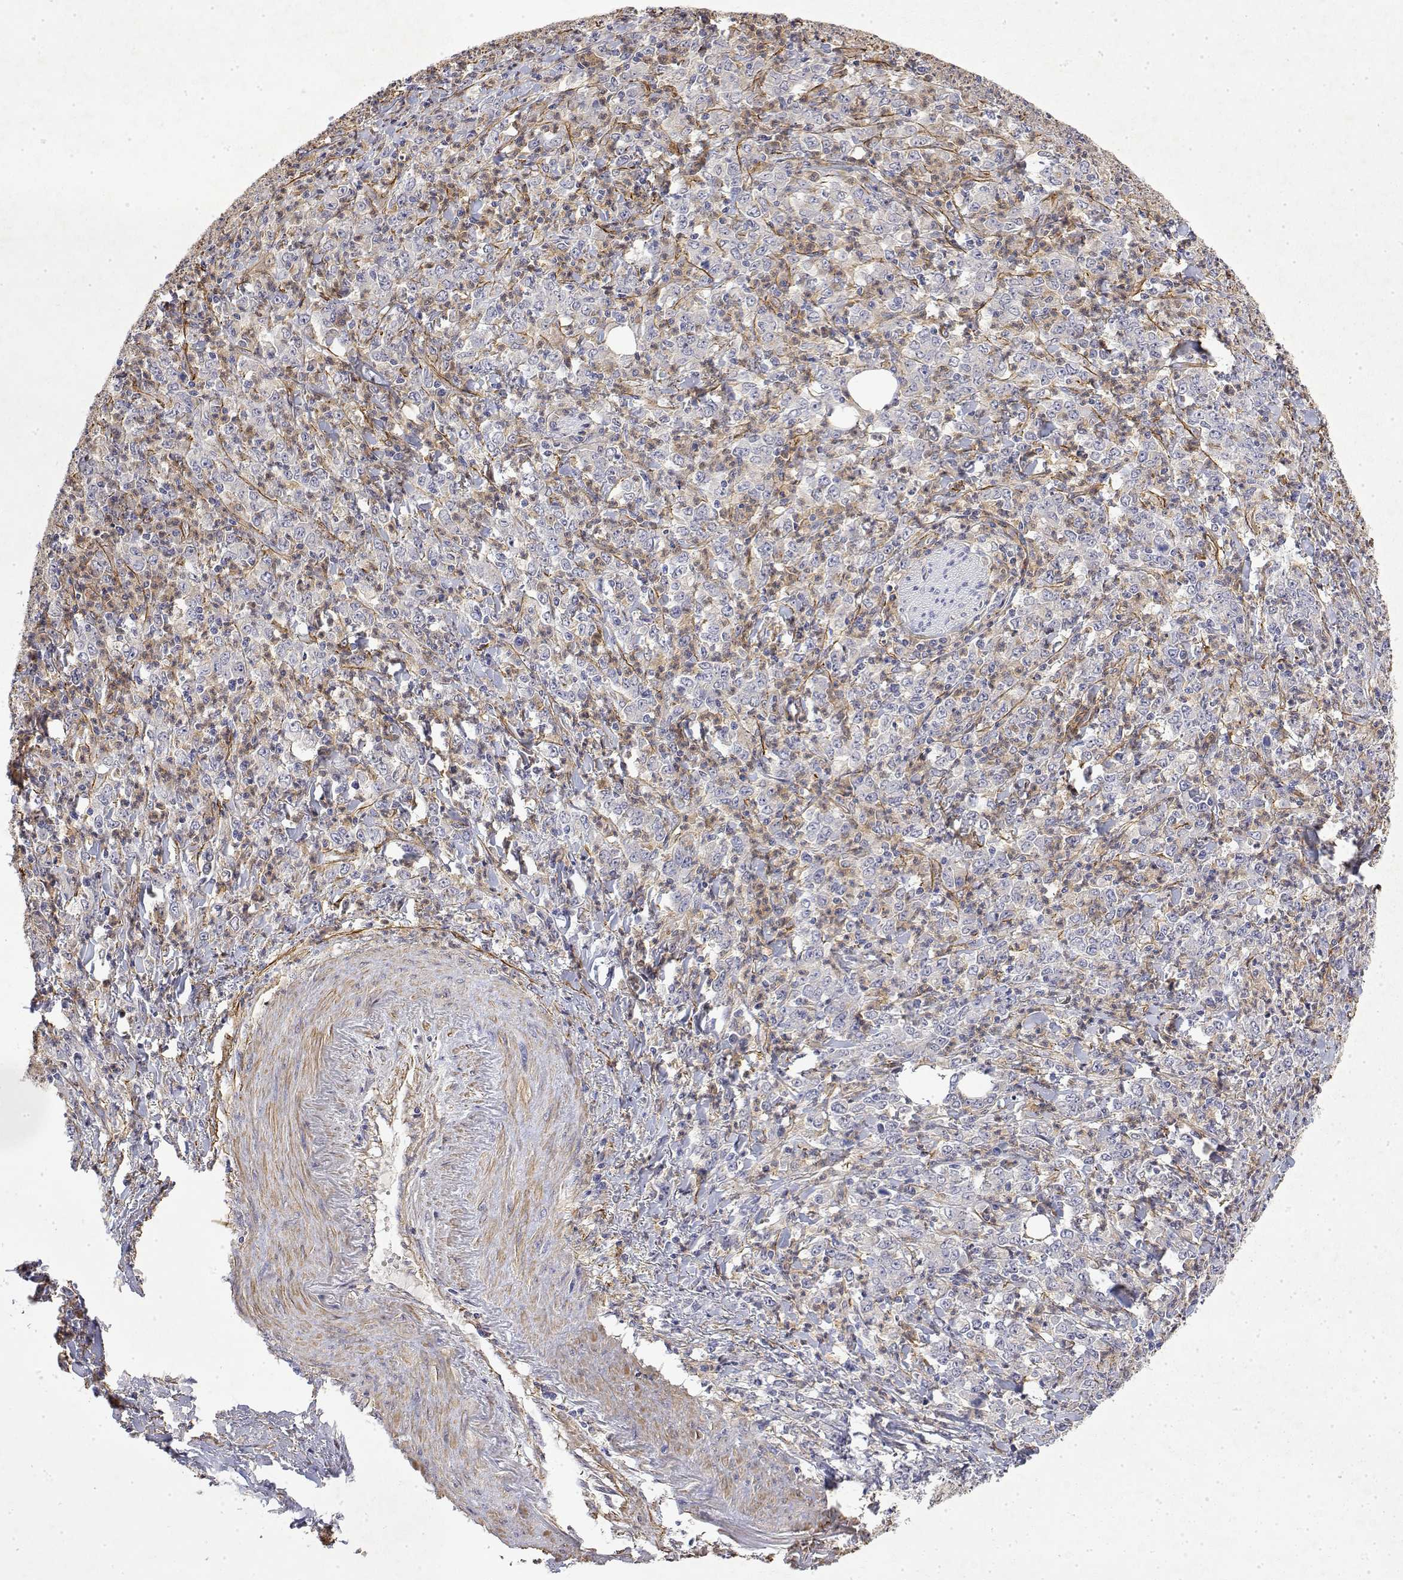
{"staining": {"intensity": "negative", "quantity": "none", "location": "none"}, "tissue": "stomach cancer", "cell_type": "Tumor cells", "image_type": "cancer", "snomed": [{"axis": "morphology", "description": "Adenocarcinoma, NOS"}, {"axis": "topography", "description": "Stomach, lower"}], "caption": "IHC photomicrograph of neoplastic tissue: stomach cancer (adenocarcinoma) stained with DAB exhibits no significant protein positivity in tumor cells.", "gene": "SOWAHD", "patient": {"sex": "female", "age": 71}}